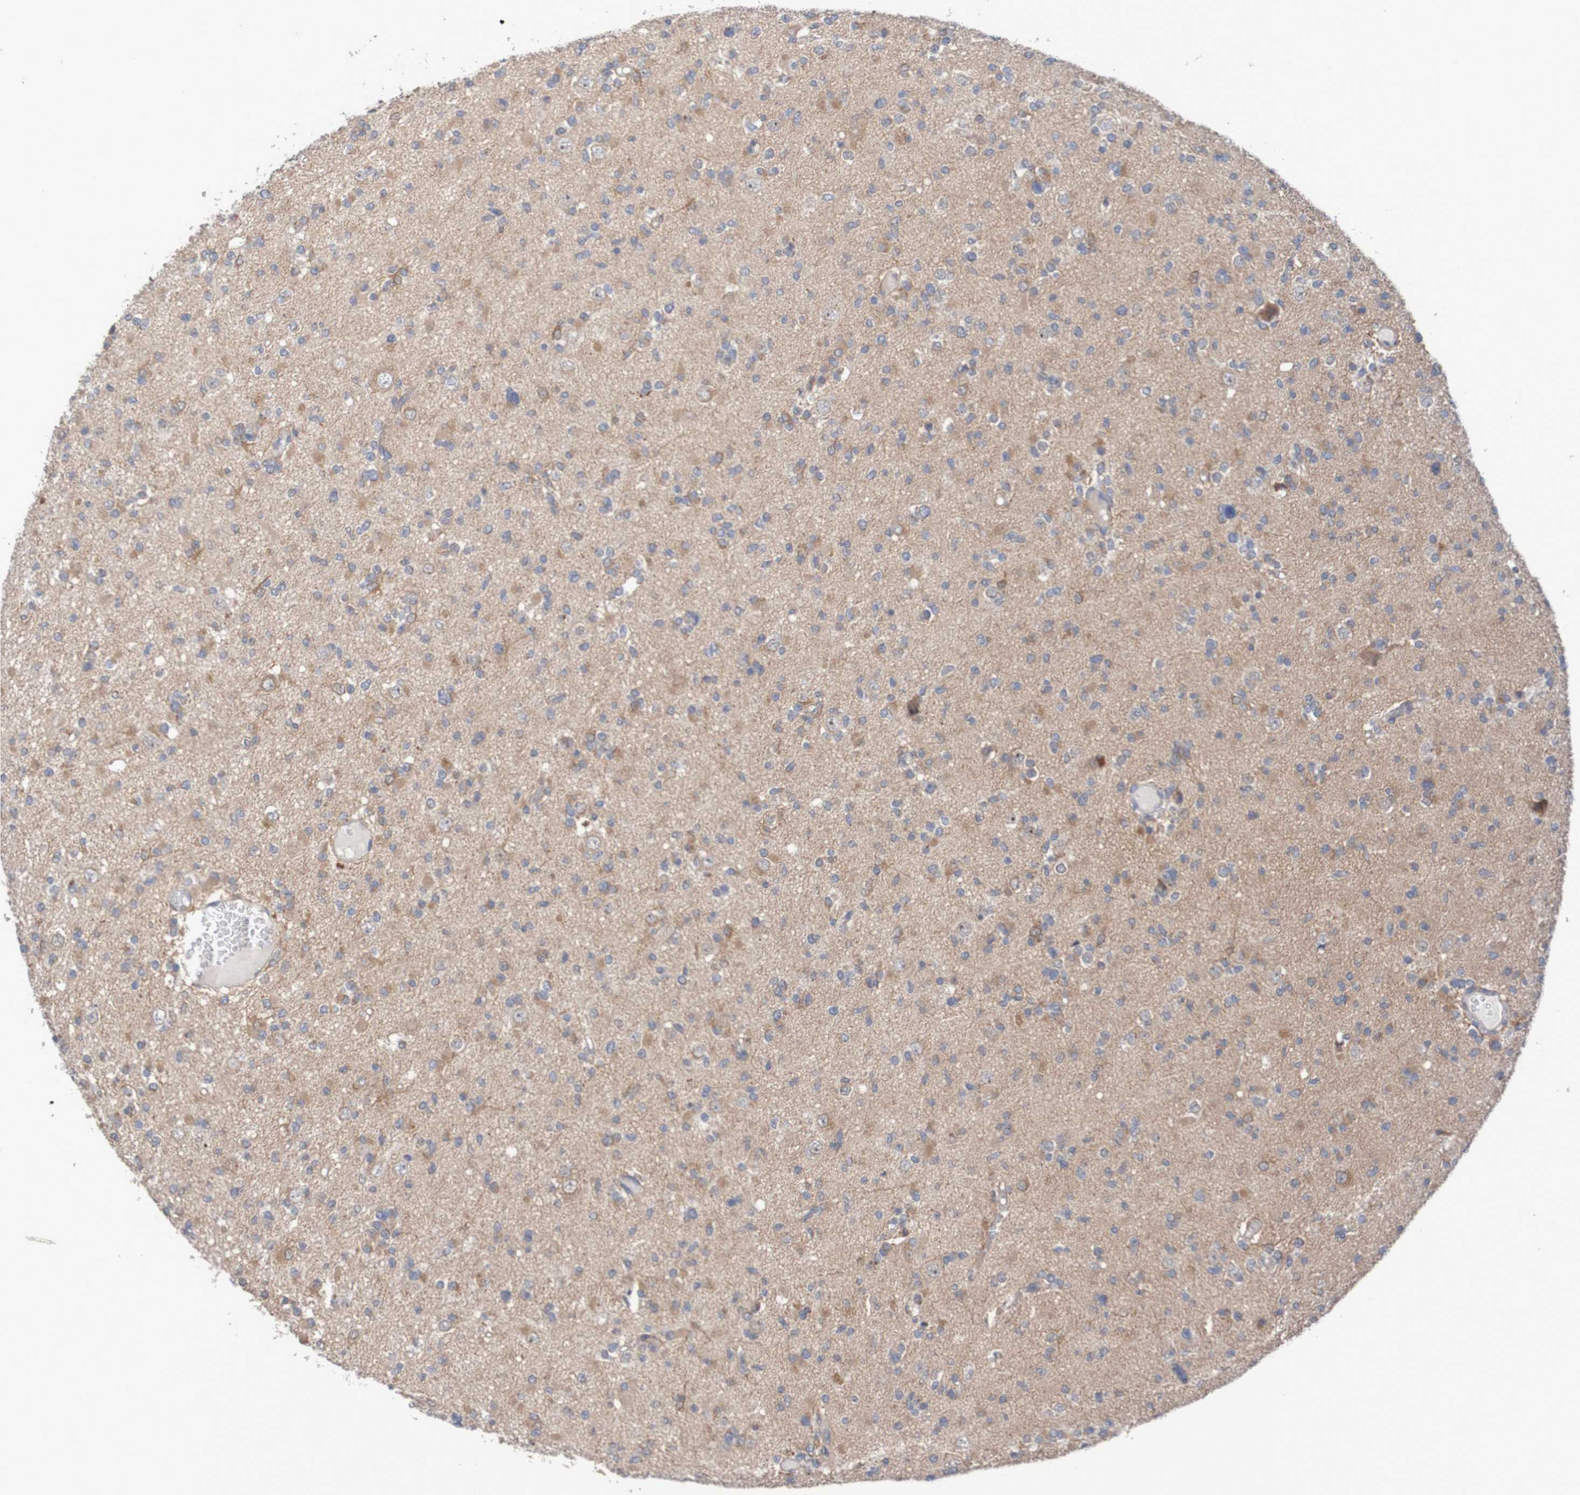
{"staining": {"intensity": "moderate", "quantity": "25%-75%", "location": "cytoplasmic/membranous"}, "tissue": "glioma", "cell_type": "Tumor cells", "image_type": "cancer", "snomed": [{"axis": "morphology", "description": "Glioma, malignant, Low grade"}, {"axis": "topography", "description": "Brain"}], "caption": "Moderate cytoplasmic/membranous positivity for a protein is seen in approximately 25%-75% of tumor cells of glioma using IHC.", "gene": "C3orf18", "patient": {"sex": "female", "age": 22}}